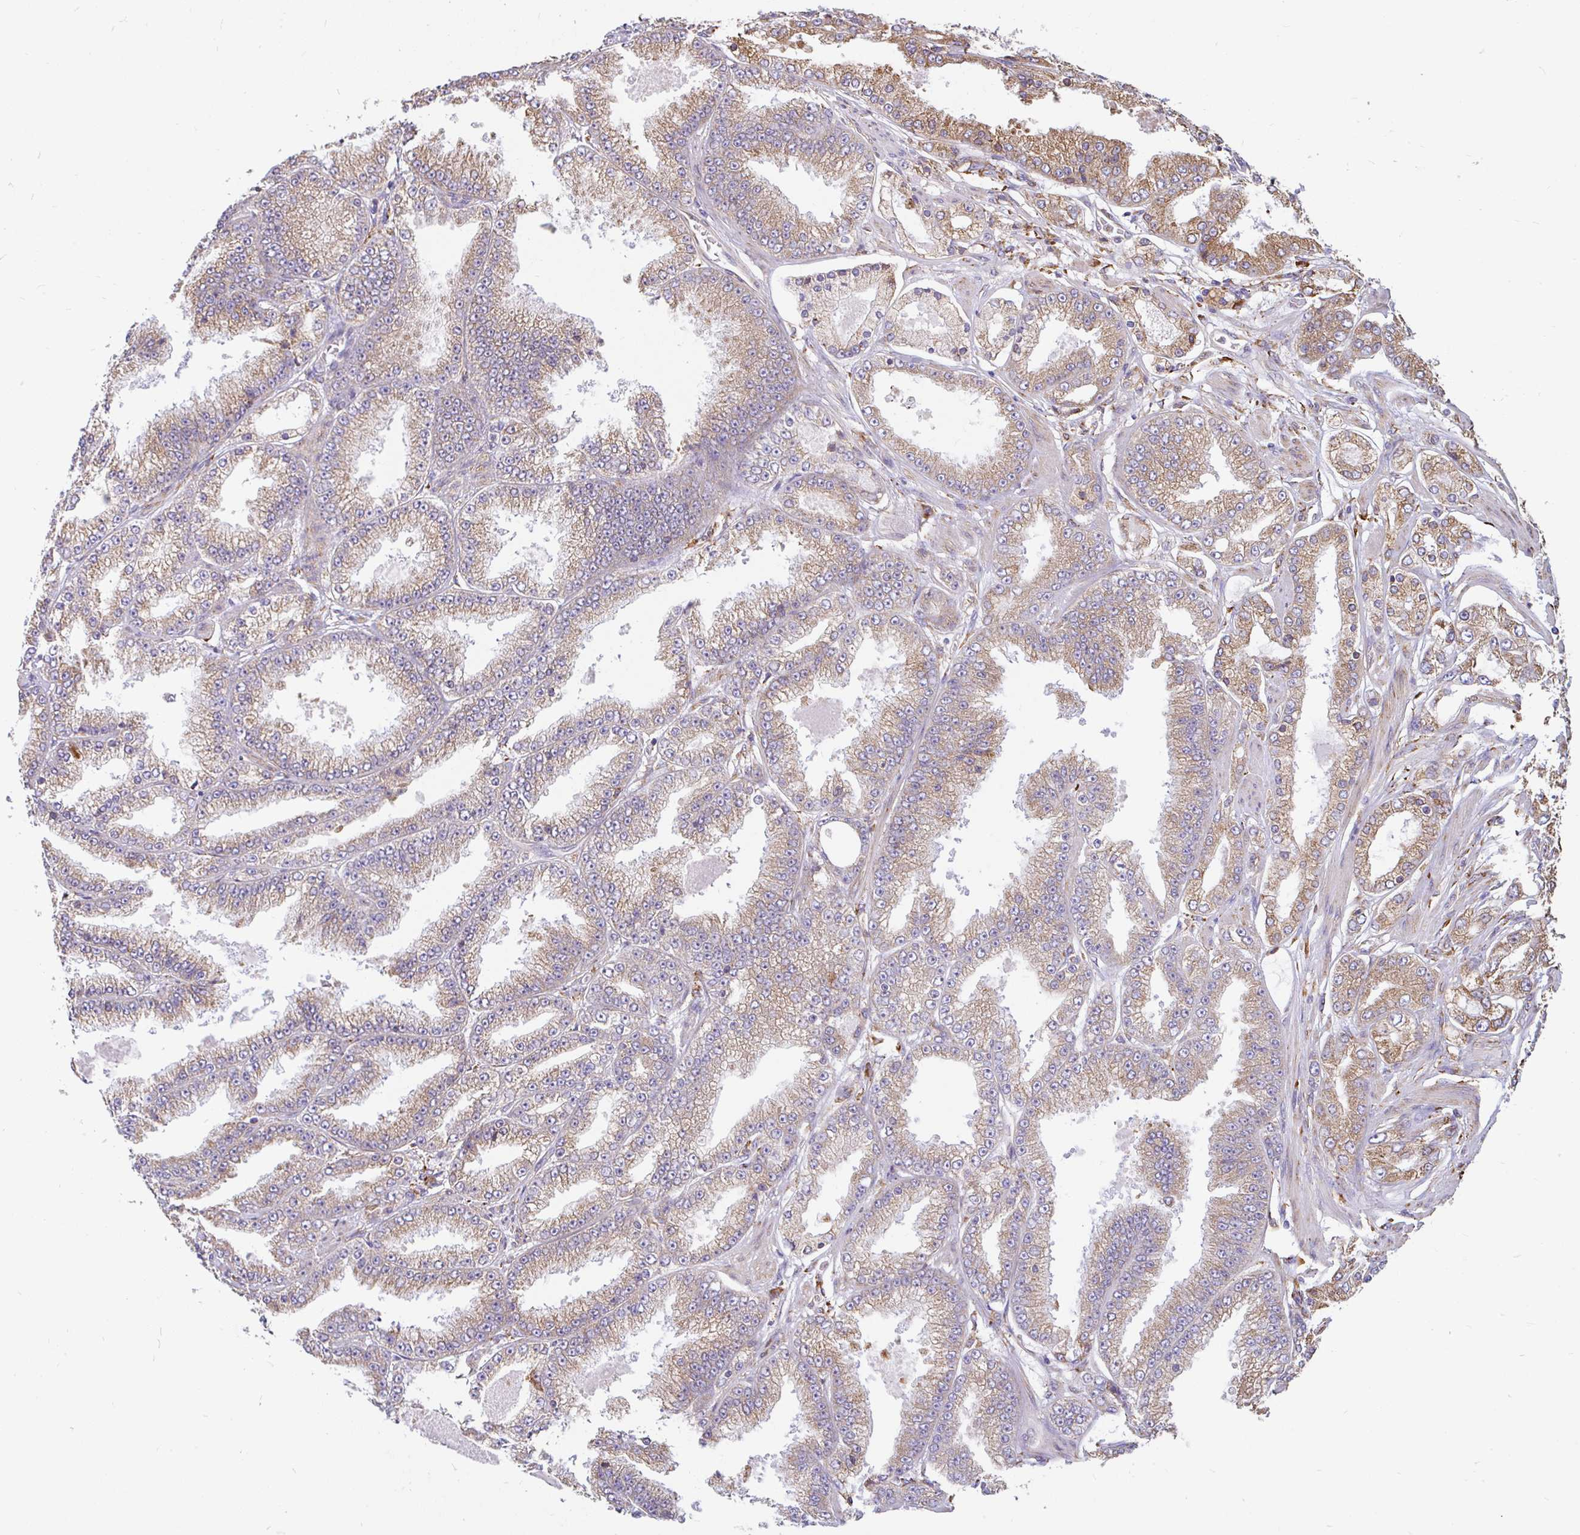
{"staining": {"intensity": "moderate", "quantity": "25%-75%", "location": "cytoplasmic/membranous"}, "tissue": "prostate cancer", "cell_type": "Tumor cells", "image_type": "cancer", "snomed": [{"axis": "morphology", "description": "Adenocarcinoma, High grade"}, {"axis": "topography", "description": "Prostate"}], "caption": "High-power microscopy captured an IHC photomicrograph of prostate cancer (high-grade adenocarcinoma), revealing moderate cytoplasmic/membranous positivity in about 25%-75% of tumor cells.", "gene": "EML5", "patient": {"sex": "male", "age": 68}}